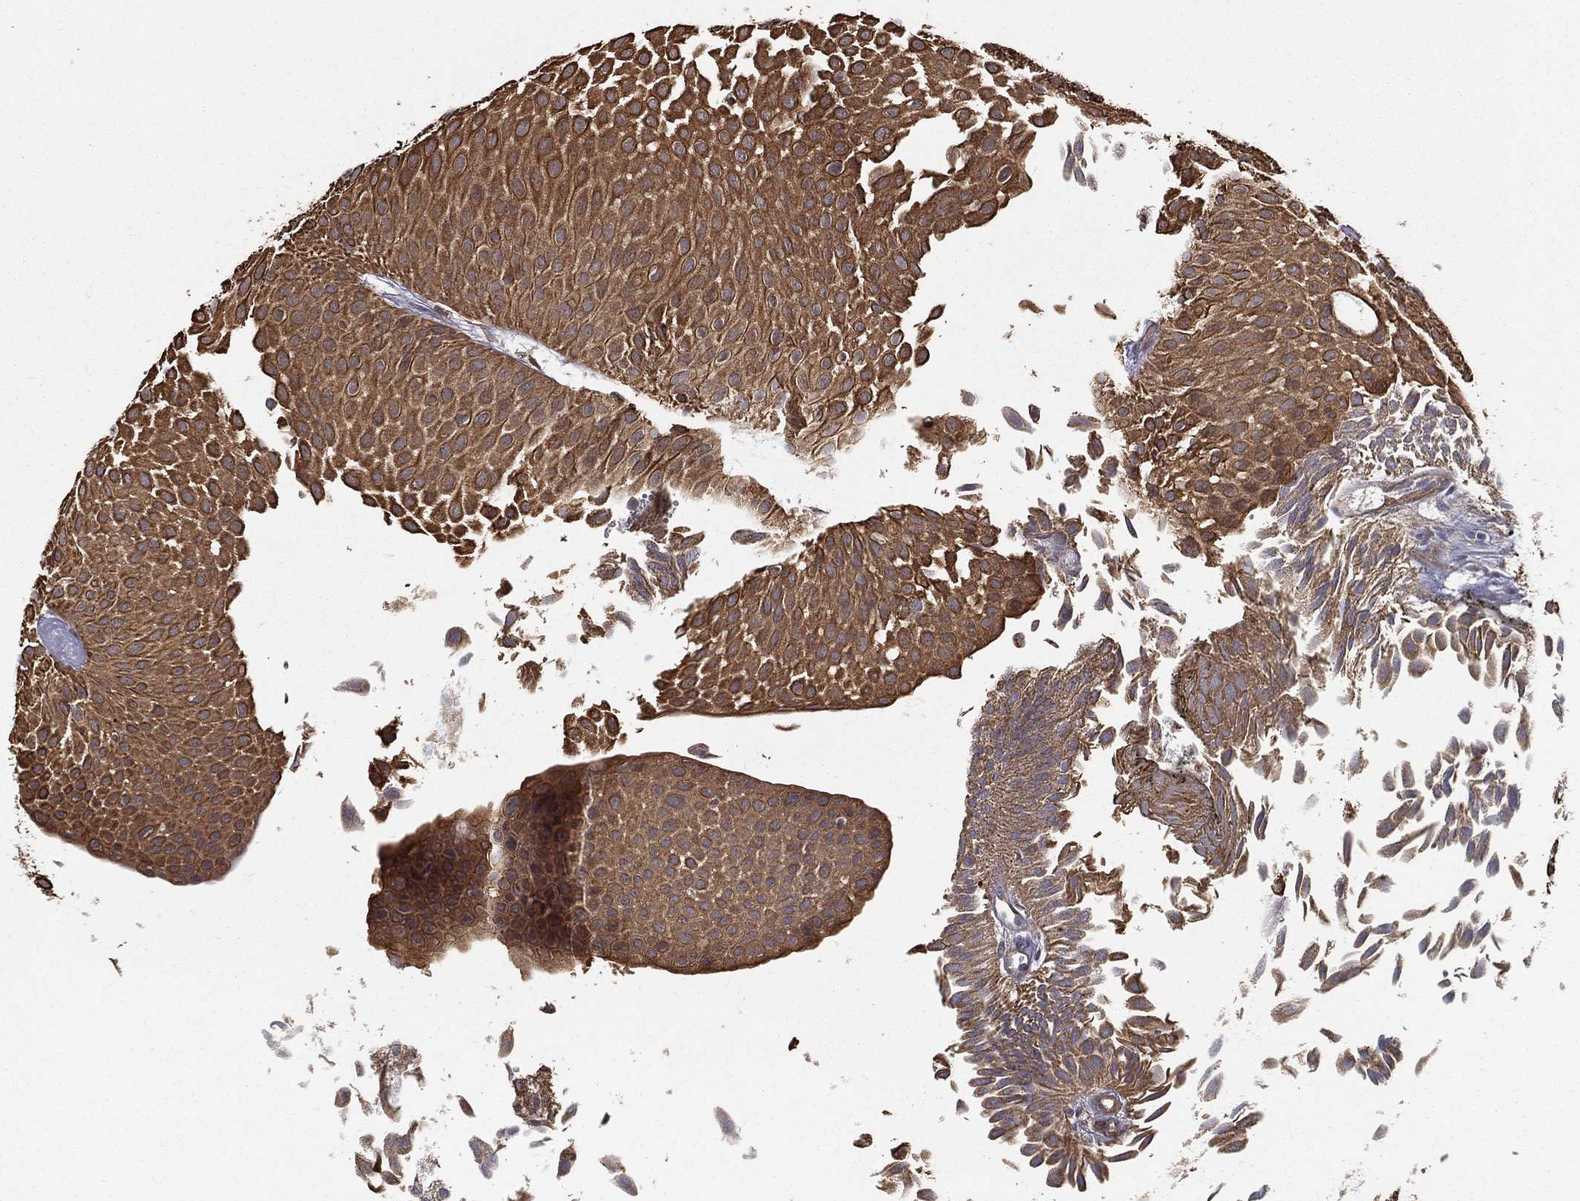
{"staining": {"intensity": "strong", "quantity": ">75%", "location": "cytoplasmic/membranous"}, "tissue": "urothelial cancer", "cell_type": "Tumor cells", "image_type": "cancer", "snomed": [{"axis": "morphology", "description": "Urothelial carcinoma, Low grade"}, {"axis": "topography", "description": "Urinary bladder"}], "caption": "Human urothelial cancer stained with a protein marker displays strong staining in tumor cells.", "gene": "UACA", "patient": {"sex": "male", "age": 64}}